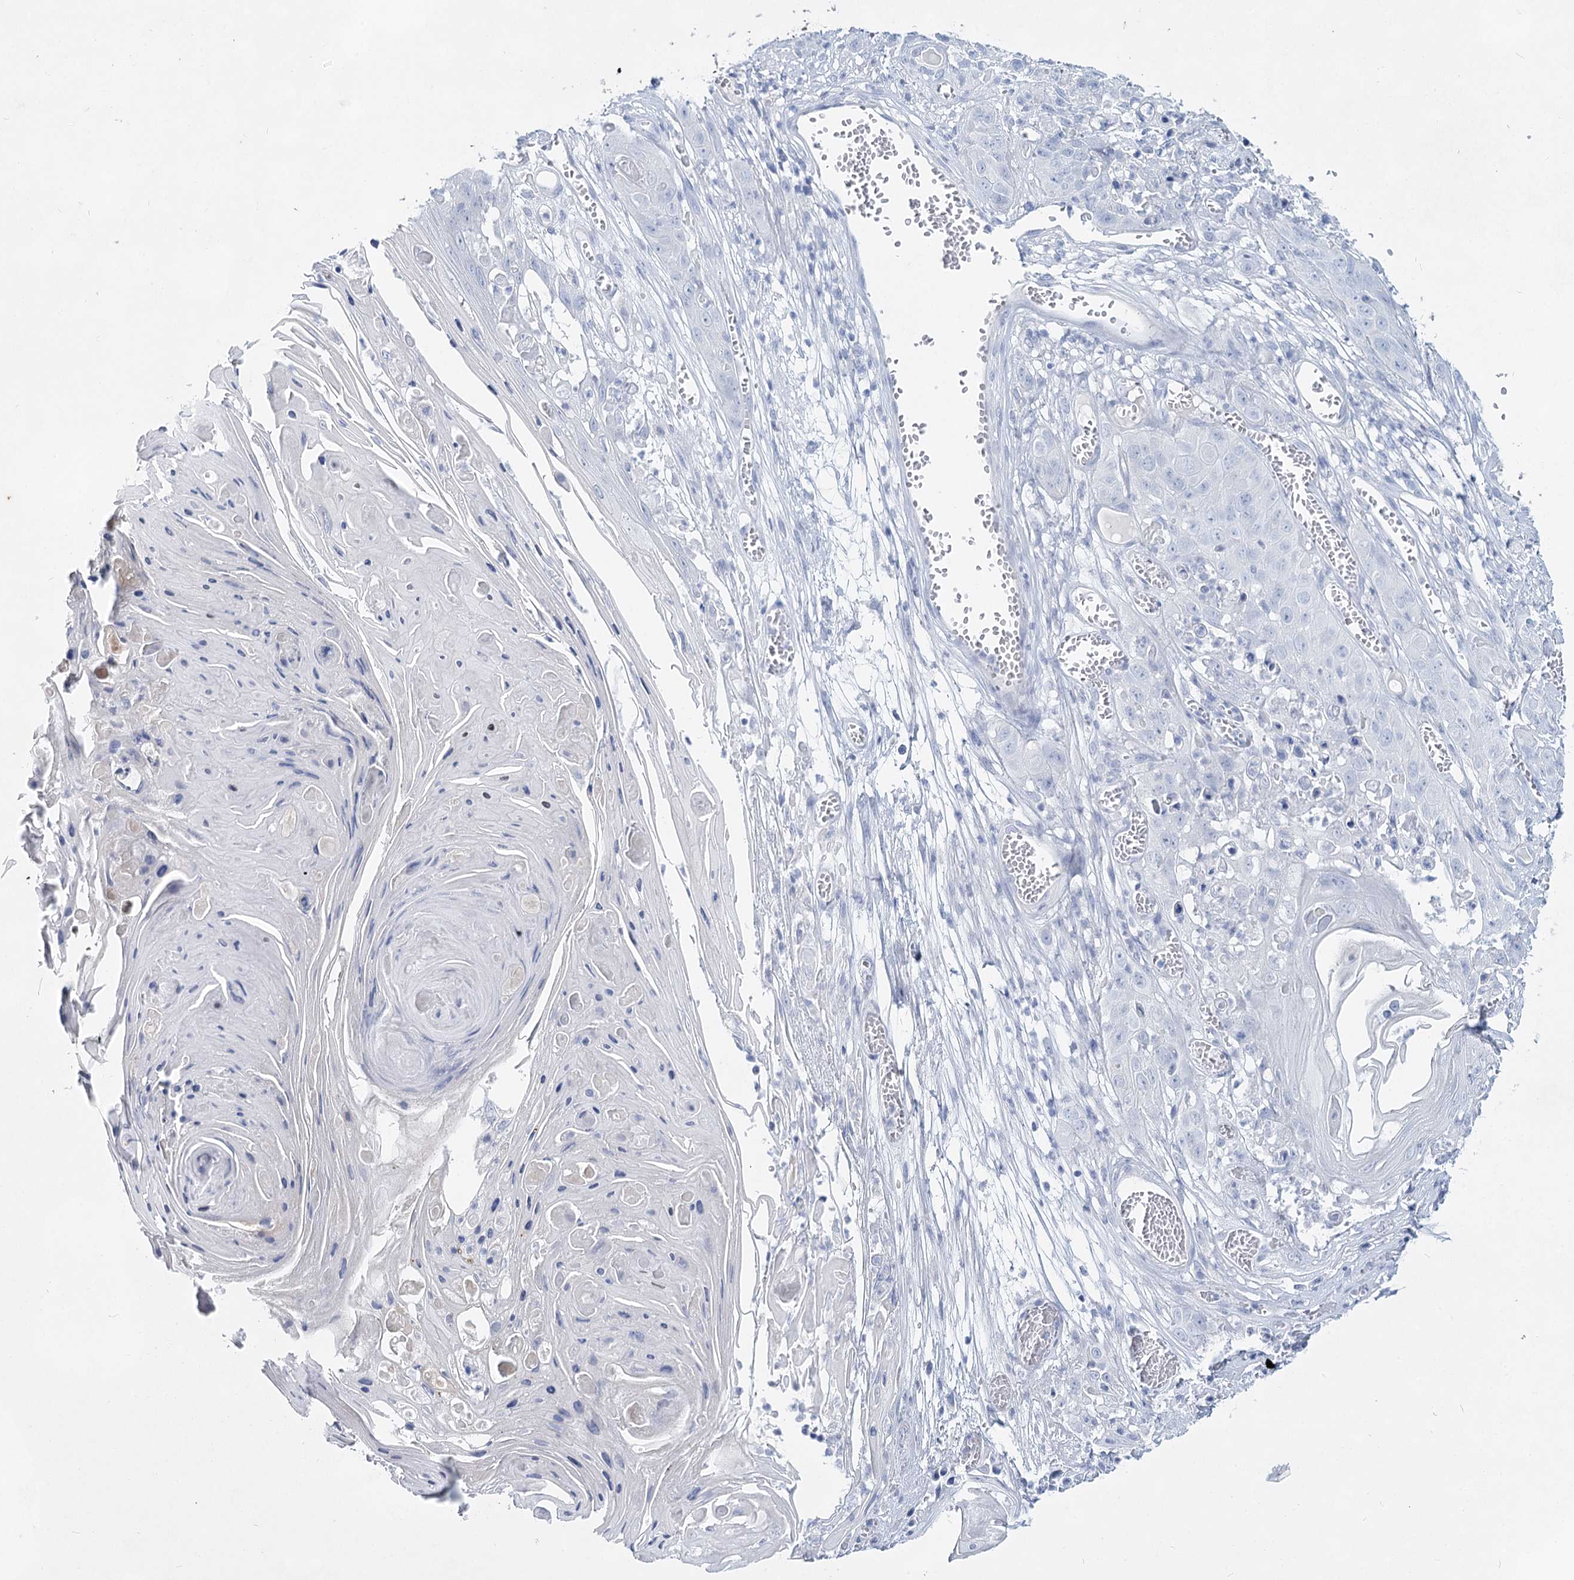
{"staining": {"intensity": "negative", "quantity": "none", "location": "none"}, "tissue": "skin cancer", "cell_type": "Tumor cells", "image_type": "cancer", "snomed": [{"axis": "morphology", "description": "Squamous cell carcinoma, NOS"}, {"axis": "topography", "description": "Skin"}], "caption": "A micrograph of human skin cancer is negative for staining in tumor cells.", "gene": "SLC17A2", "patient": {"sex": "male", "age": 55}}